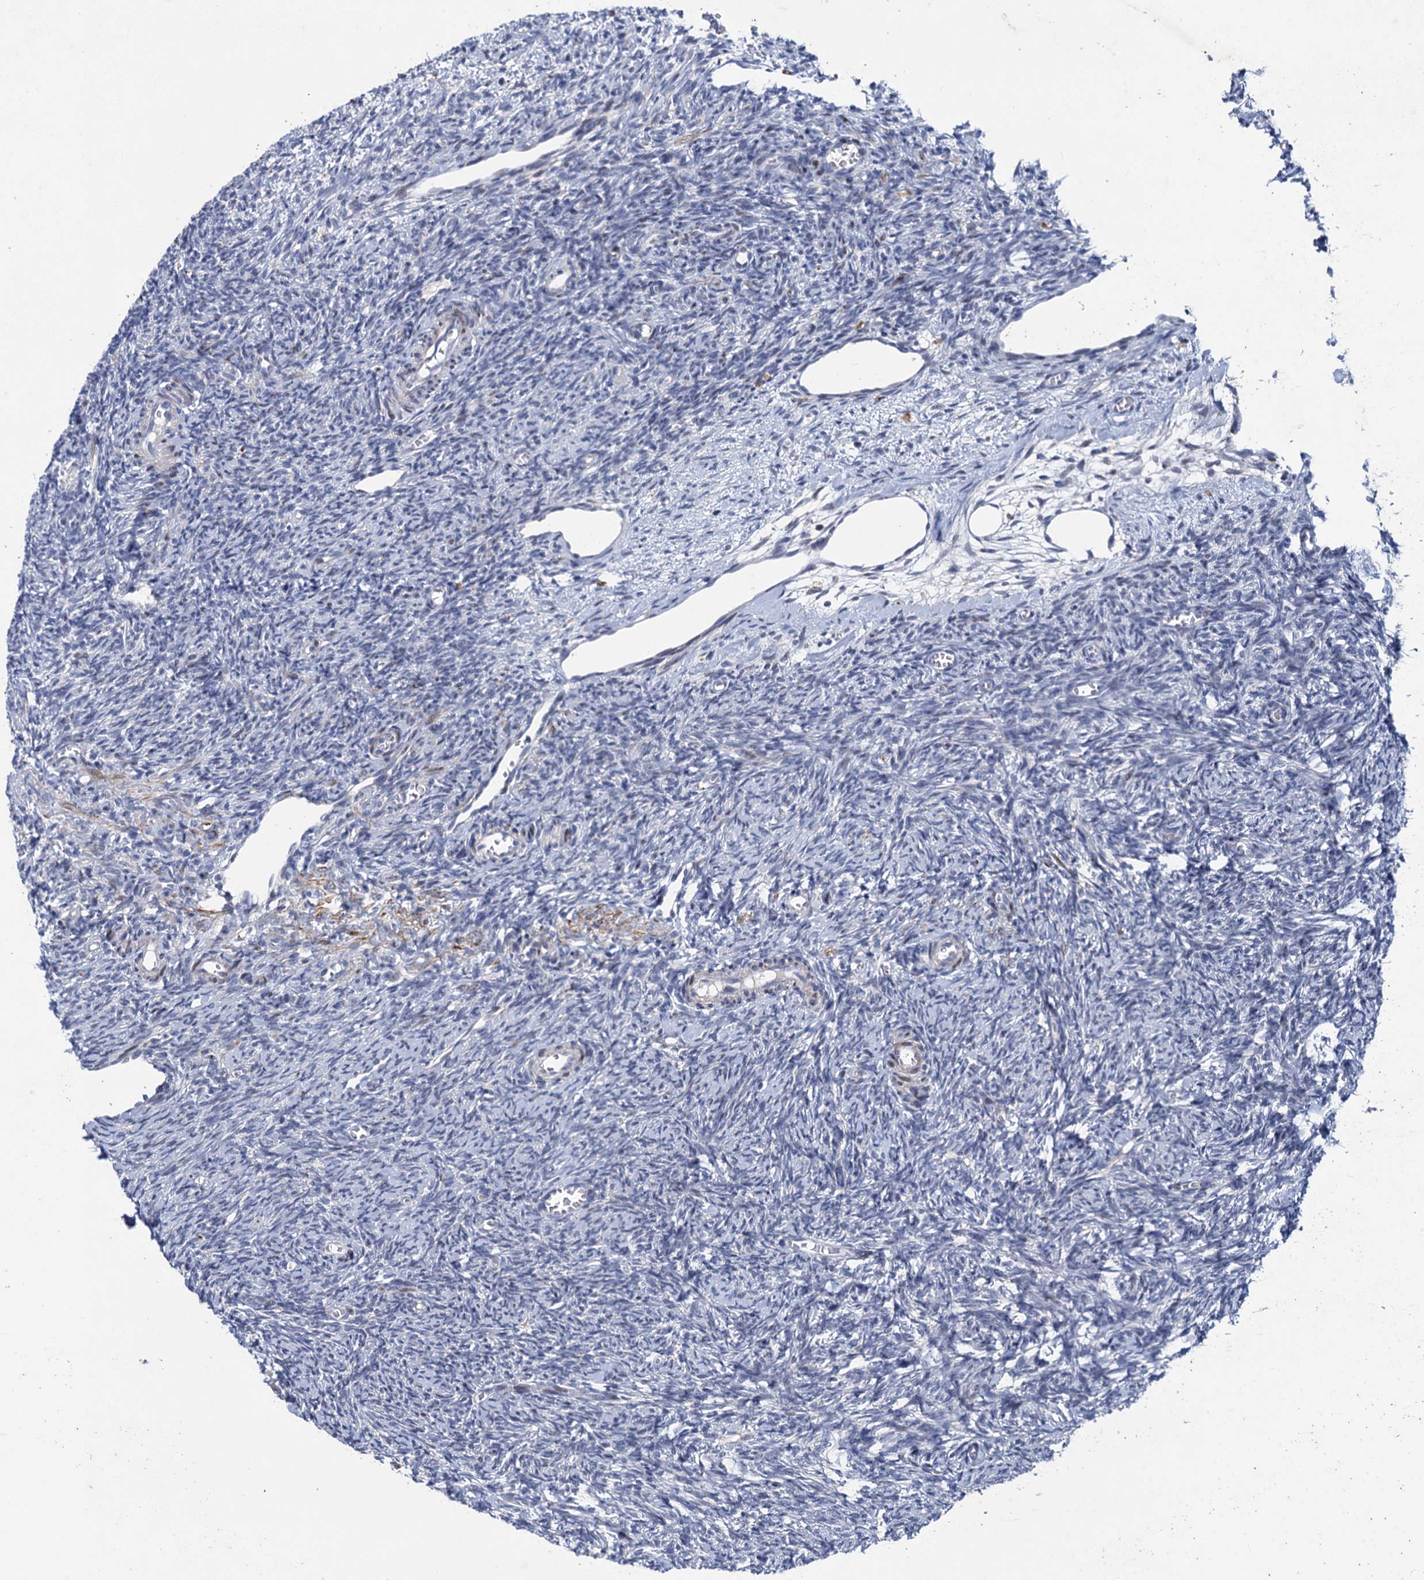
{"staining": {"intensity": "negative", "quantity": "none", "location": "none"}, "tissue": "ovary", "cell_type": "Ovarian stroma cells", "image_type": "normal", "snomed": [{"axis": "morphology", "description": "Normal tissue, NOS"}, {"axis": "topography", "description": "Ovary"}], "caption": "This image is of normal ovary stained with immunohistochemistry (IHC) to label a protein in brown with the nuclei are counter-stained blue. There is no staining in ovarian stroma cells.", "gene": "ESYT3", "patient": {"sex": "female", "age": 27}}